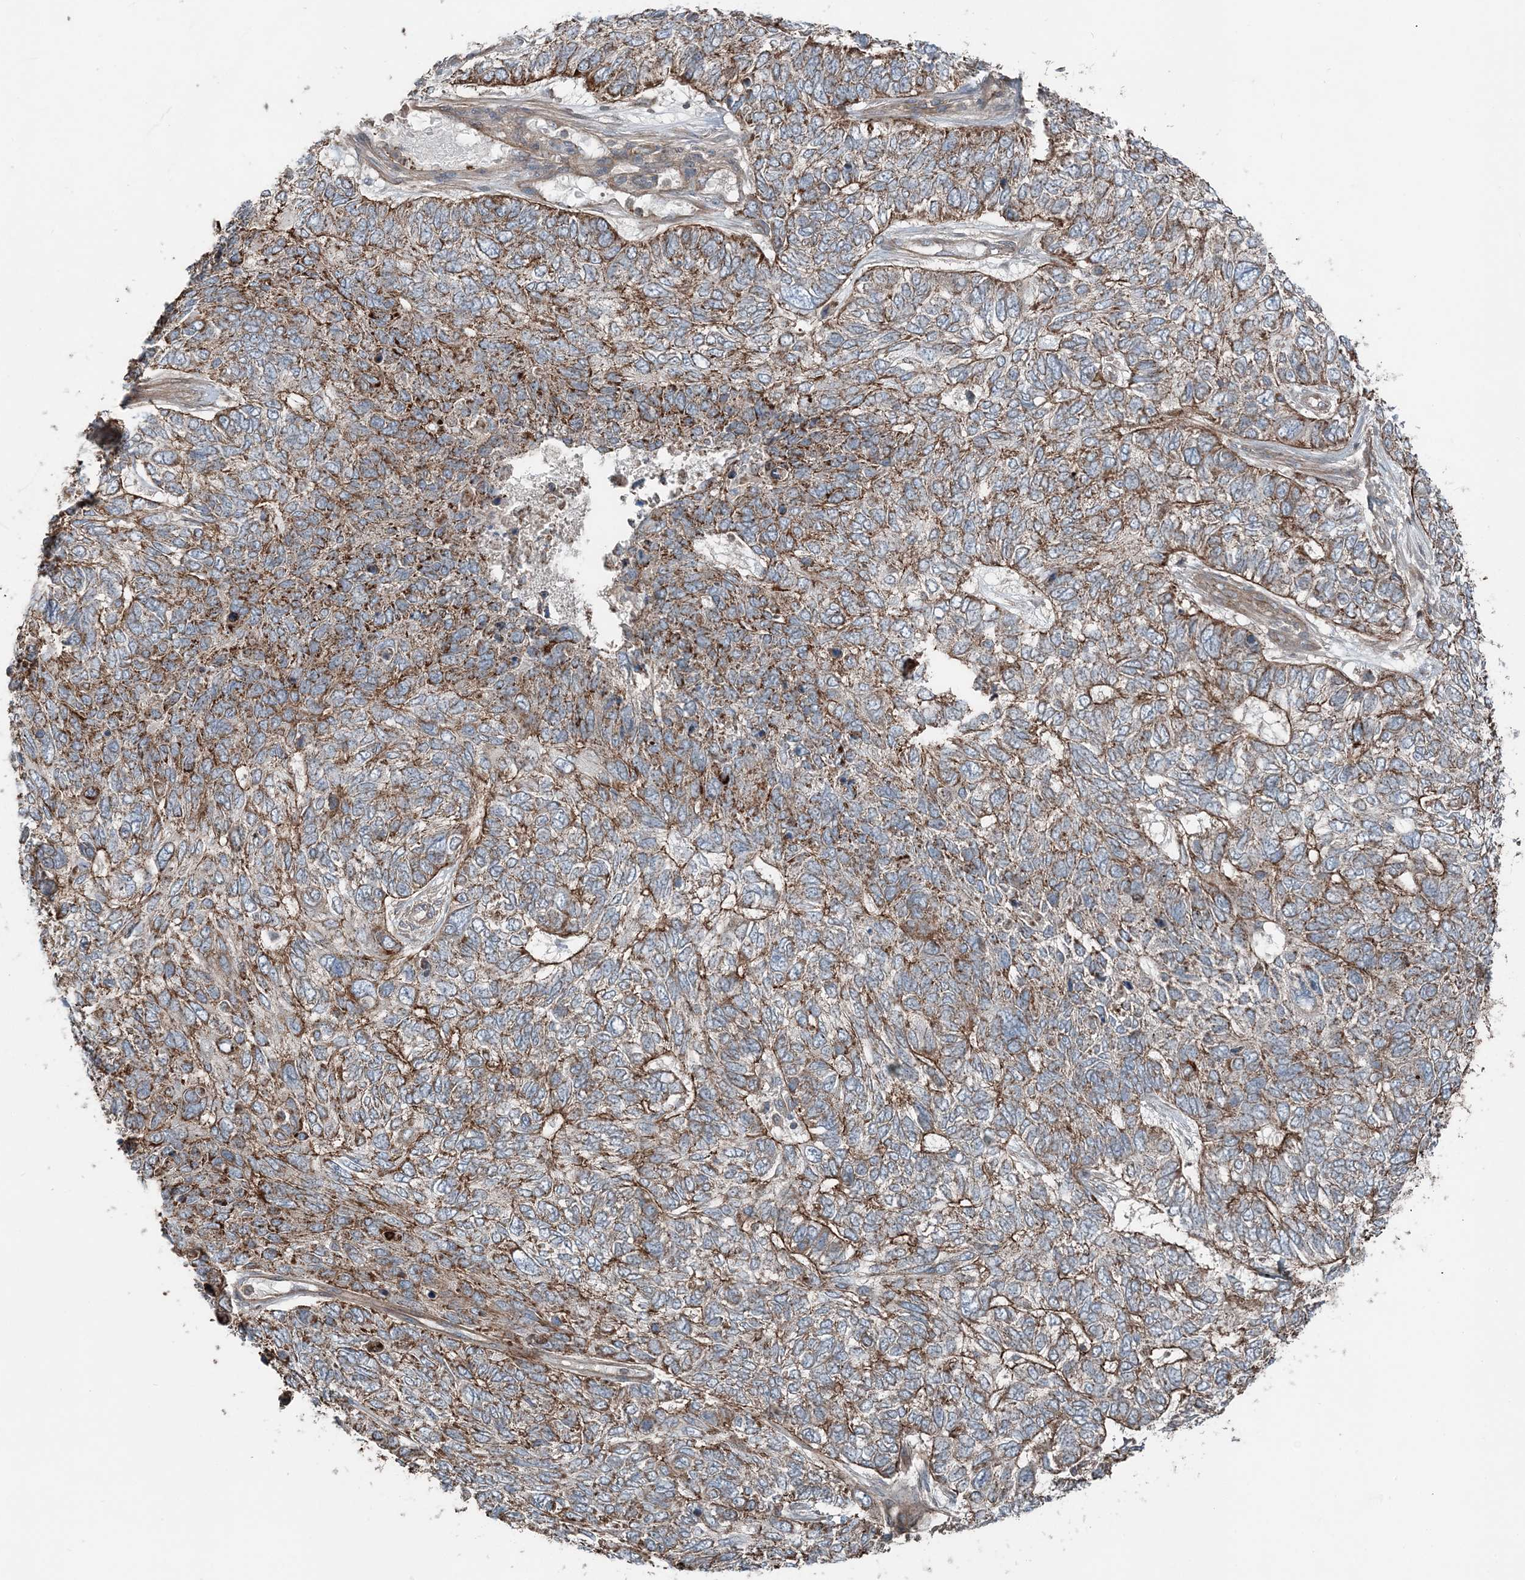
{"staining": {"intensity": "moderate", "quantity": ">75%", "location": "cytoplasmic/membranous"}, "tissue": "skin cancer", "cell_type": "Tumor cells", "image_type": "cancer", "snomed": [{"axis": "morphology", "description": "Basal cell carcinoma"}, {"axis": "topography", "description": "Skin"}], "caption": "IHC (DAB (3,3'-diaminobenzidine)) staining of basal cell carcinoma (skin) demonstrates moderate cytoplasmic/membranous protein positivity in approximately >75% of tumor cells.", "gene": "KY", "patient": {"sex": "female", "age": 65}}